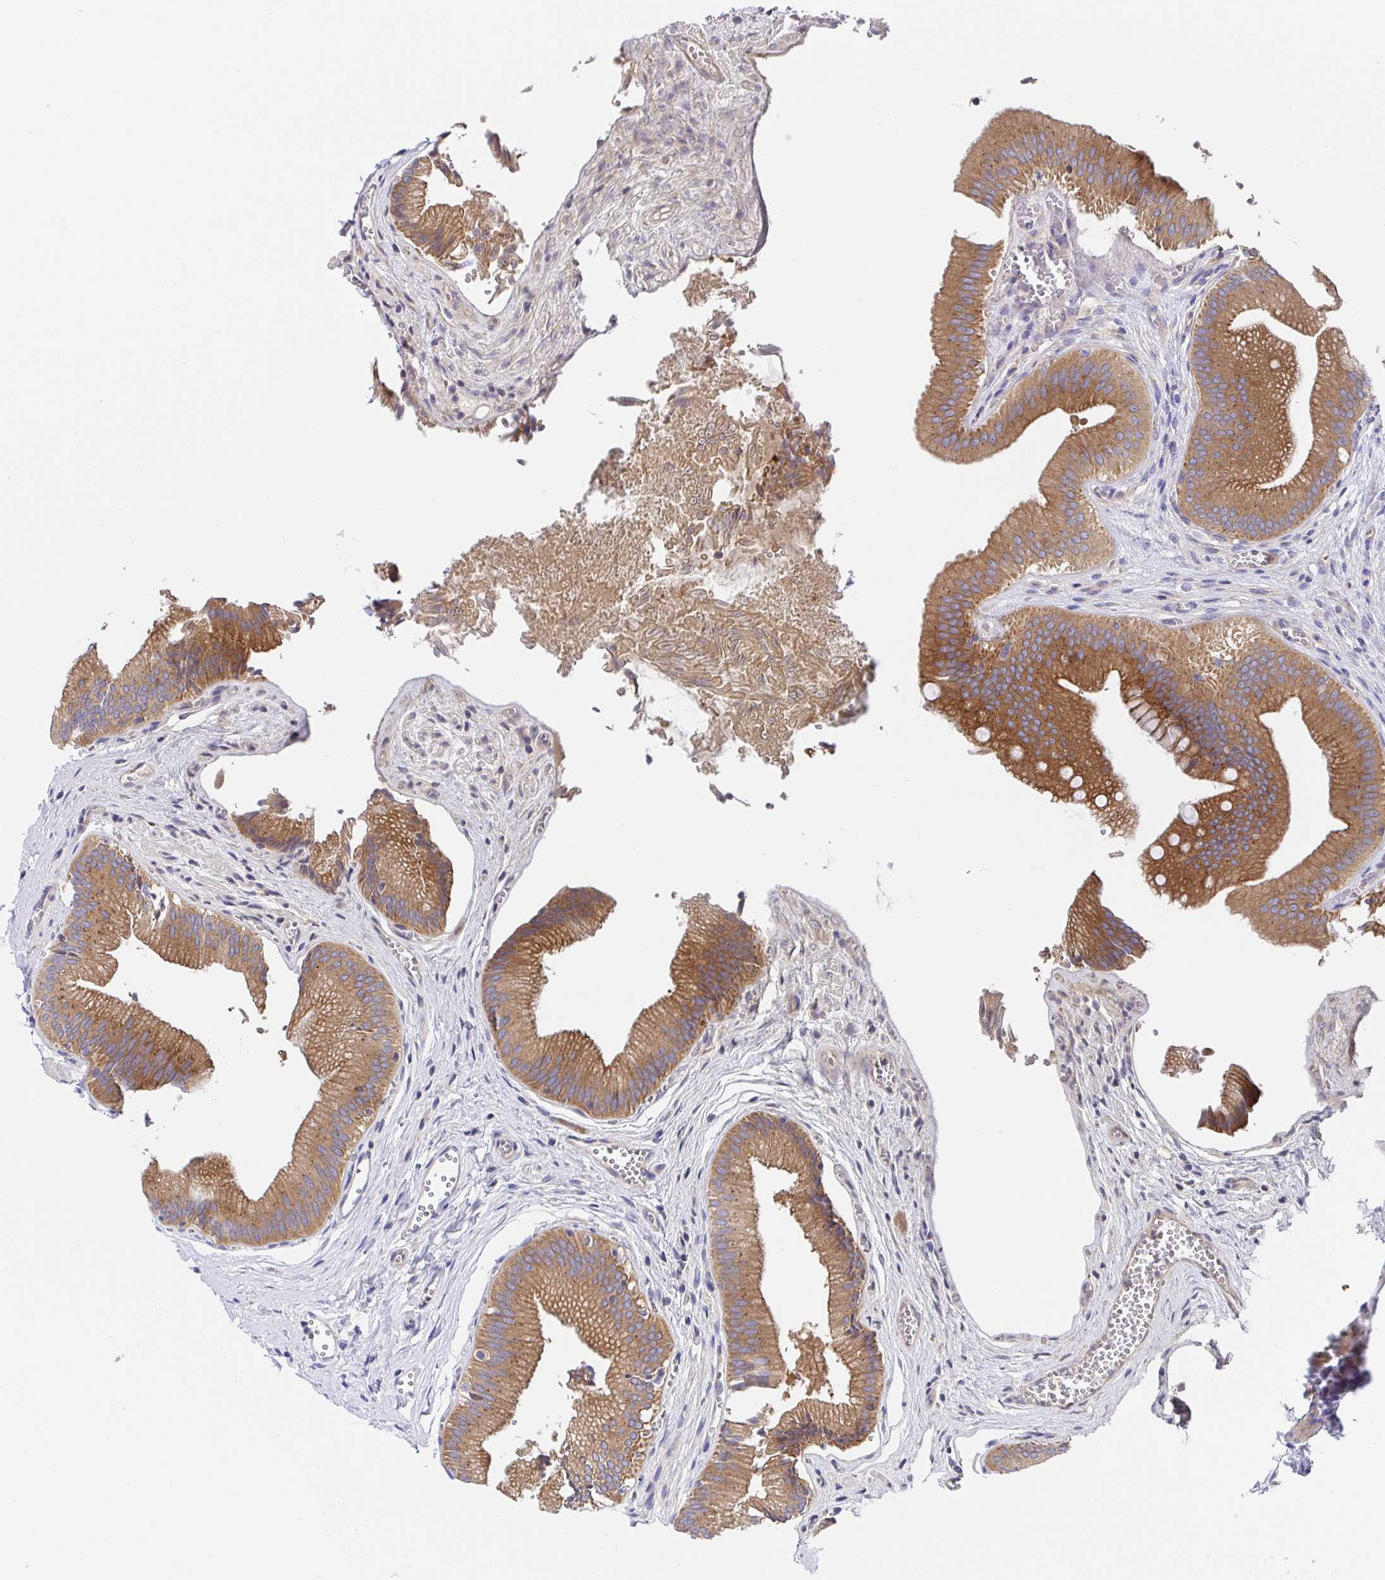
{"staining": {"intensity": "moderate", "quantity": ">75%", "location": "cytoplasmic/membranous"}, "tissue": "gallbladder", "cell_type": "Glandular cells", "image_type": "normal", "snomed": [{"axis": "morphology", "description": "Normal tissue, NOS"}, {"axis": "topography", "description": "Gallbladder"}], "caption": "This micrograph exhibits benign gallbladder stained with IHC to label a protein in brown. The cytoplasmic/membranous of glandular cells show moderate positivity for the protein. Nuclei are counter-stained blue.", "gene": "GOLGA1", "patient": {"sex": "male", "age": 17}}